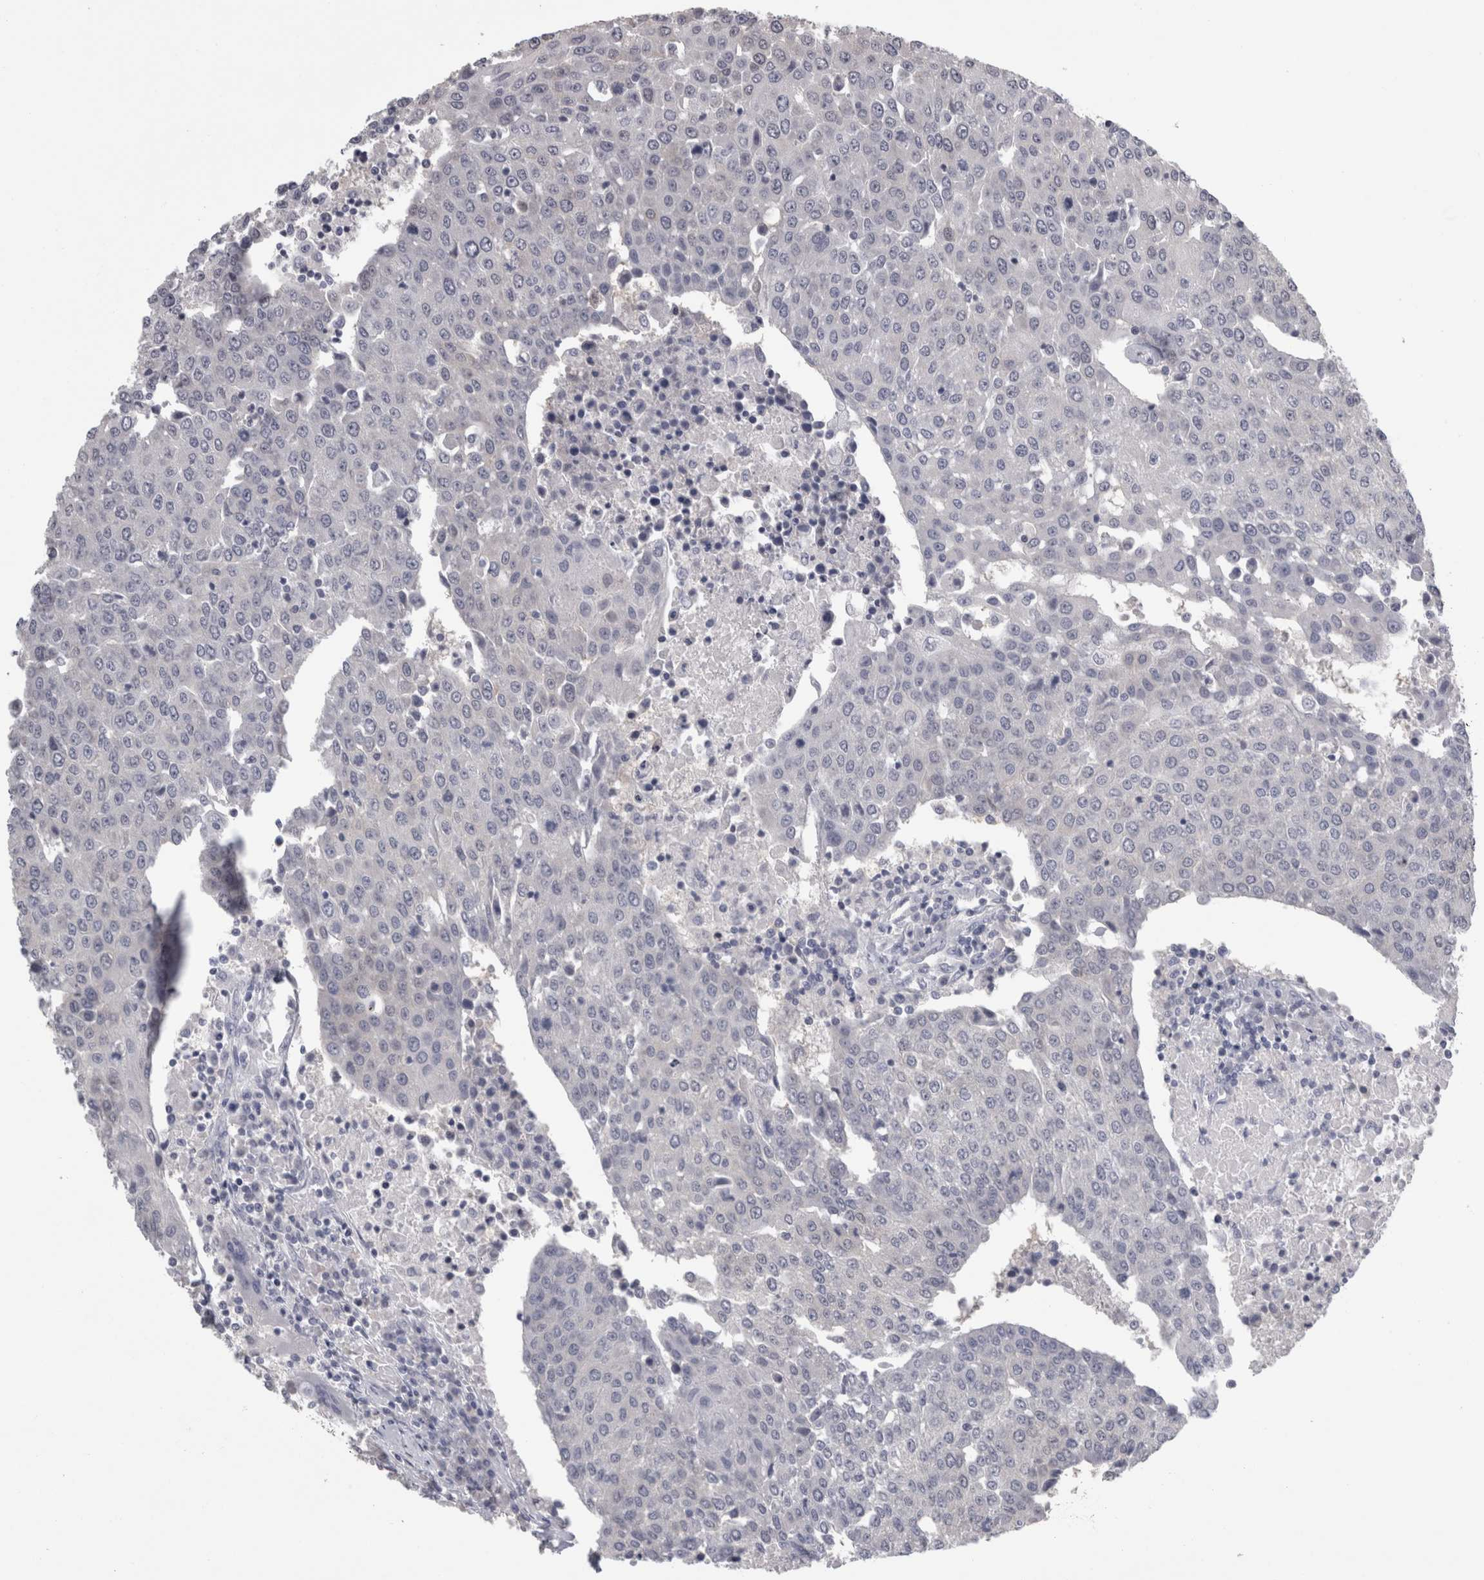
{"staining": {"intensity": "negative", "quantity": "none", "location": "none"}, "tissue": "urothelial cancer", "cell_type": "Tumor cells", "image_type": "cancer", "snomed": [{"axis": "morphology", "description": "Urothelial carcinoma, High grade"}, {"axis": "topography", "description": "Urinary bladder"}], "caption": "There is no significant expression in tumor cells of urothelial cancer. The staining was performed using DAB to visualize the protein expression in brown, while the nuclei were stained in blue with hematoxylin (Magnification: 20x).", "gene": "TCAP", "patient": {"sex": "female", "age": 85}}